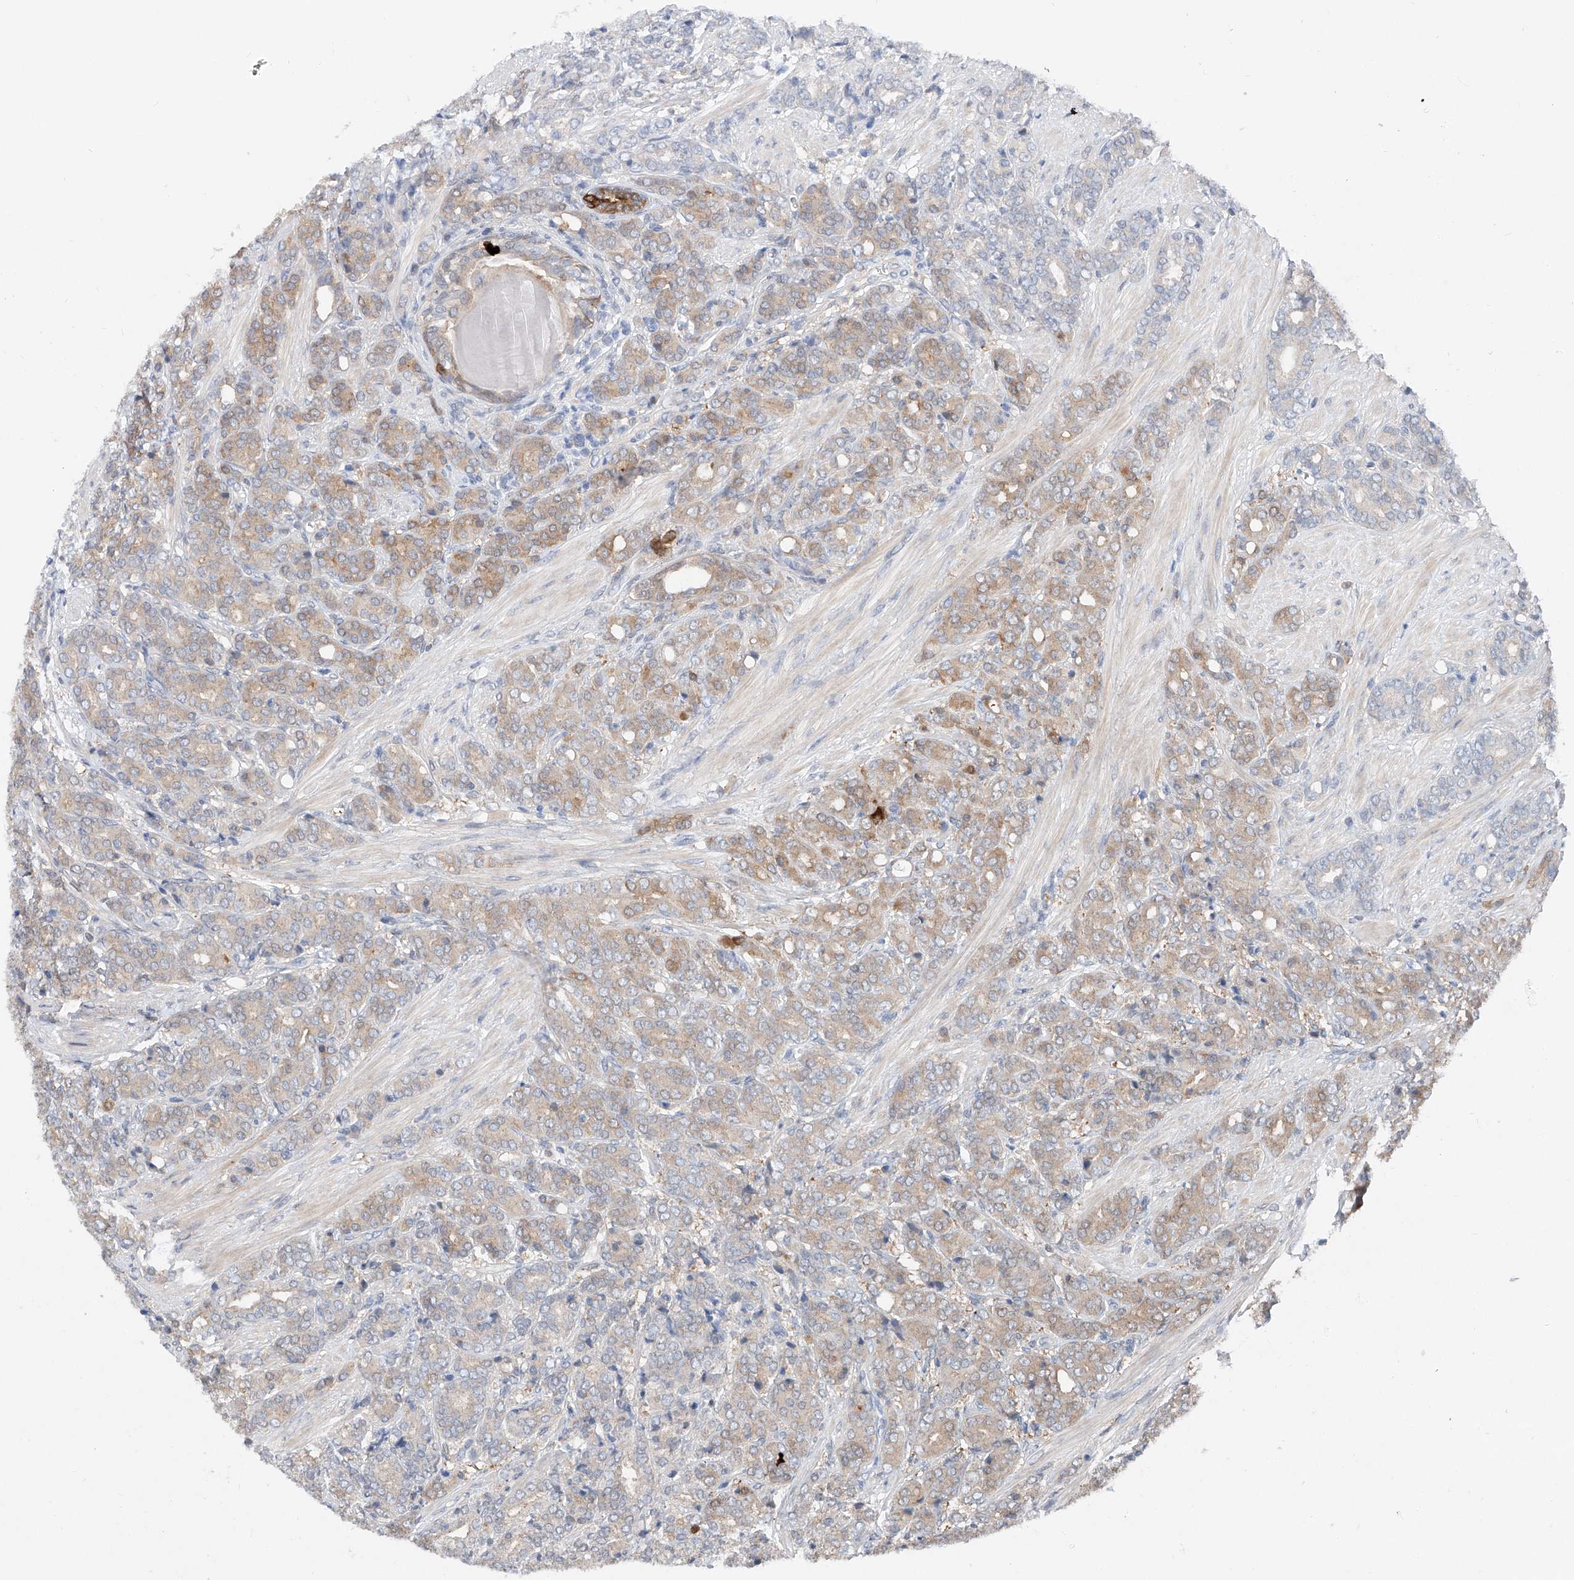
{"staining": {"intensity": "moderate", "quantity": "25%-75%", "location": "cytoplasmic/membranous"}, "tissue": "prostate cancer", "cell_type": "Tumor cells", "image_type": "cancer", "snomed": [{"axis": "morphology", "description": "Adenocarcinoma, High grade"}, {"axis": "topography", "description": "Prostate"}], "caption": "Brown immunohistochemical staining in human prostate high-grade adenocarcinoma reveals moderate cytoplasmic/membranous staining in approximately 25%-75% of tumor cells. The staining was performed using DAB (3,3'-diaminobenzidine) to visualize the protein expression in brown, while the nuclei were stained in blue with hematoxylin (Magnification: 20x).", "gene": "FUCA2", "patient": {"sex": "male", "age": 62}}